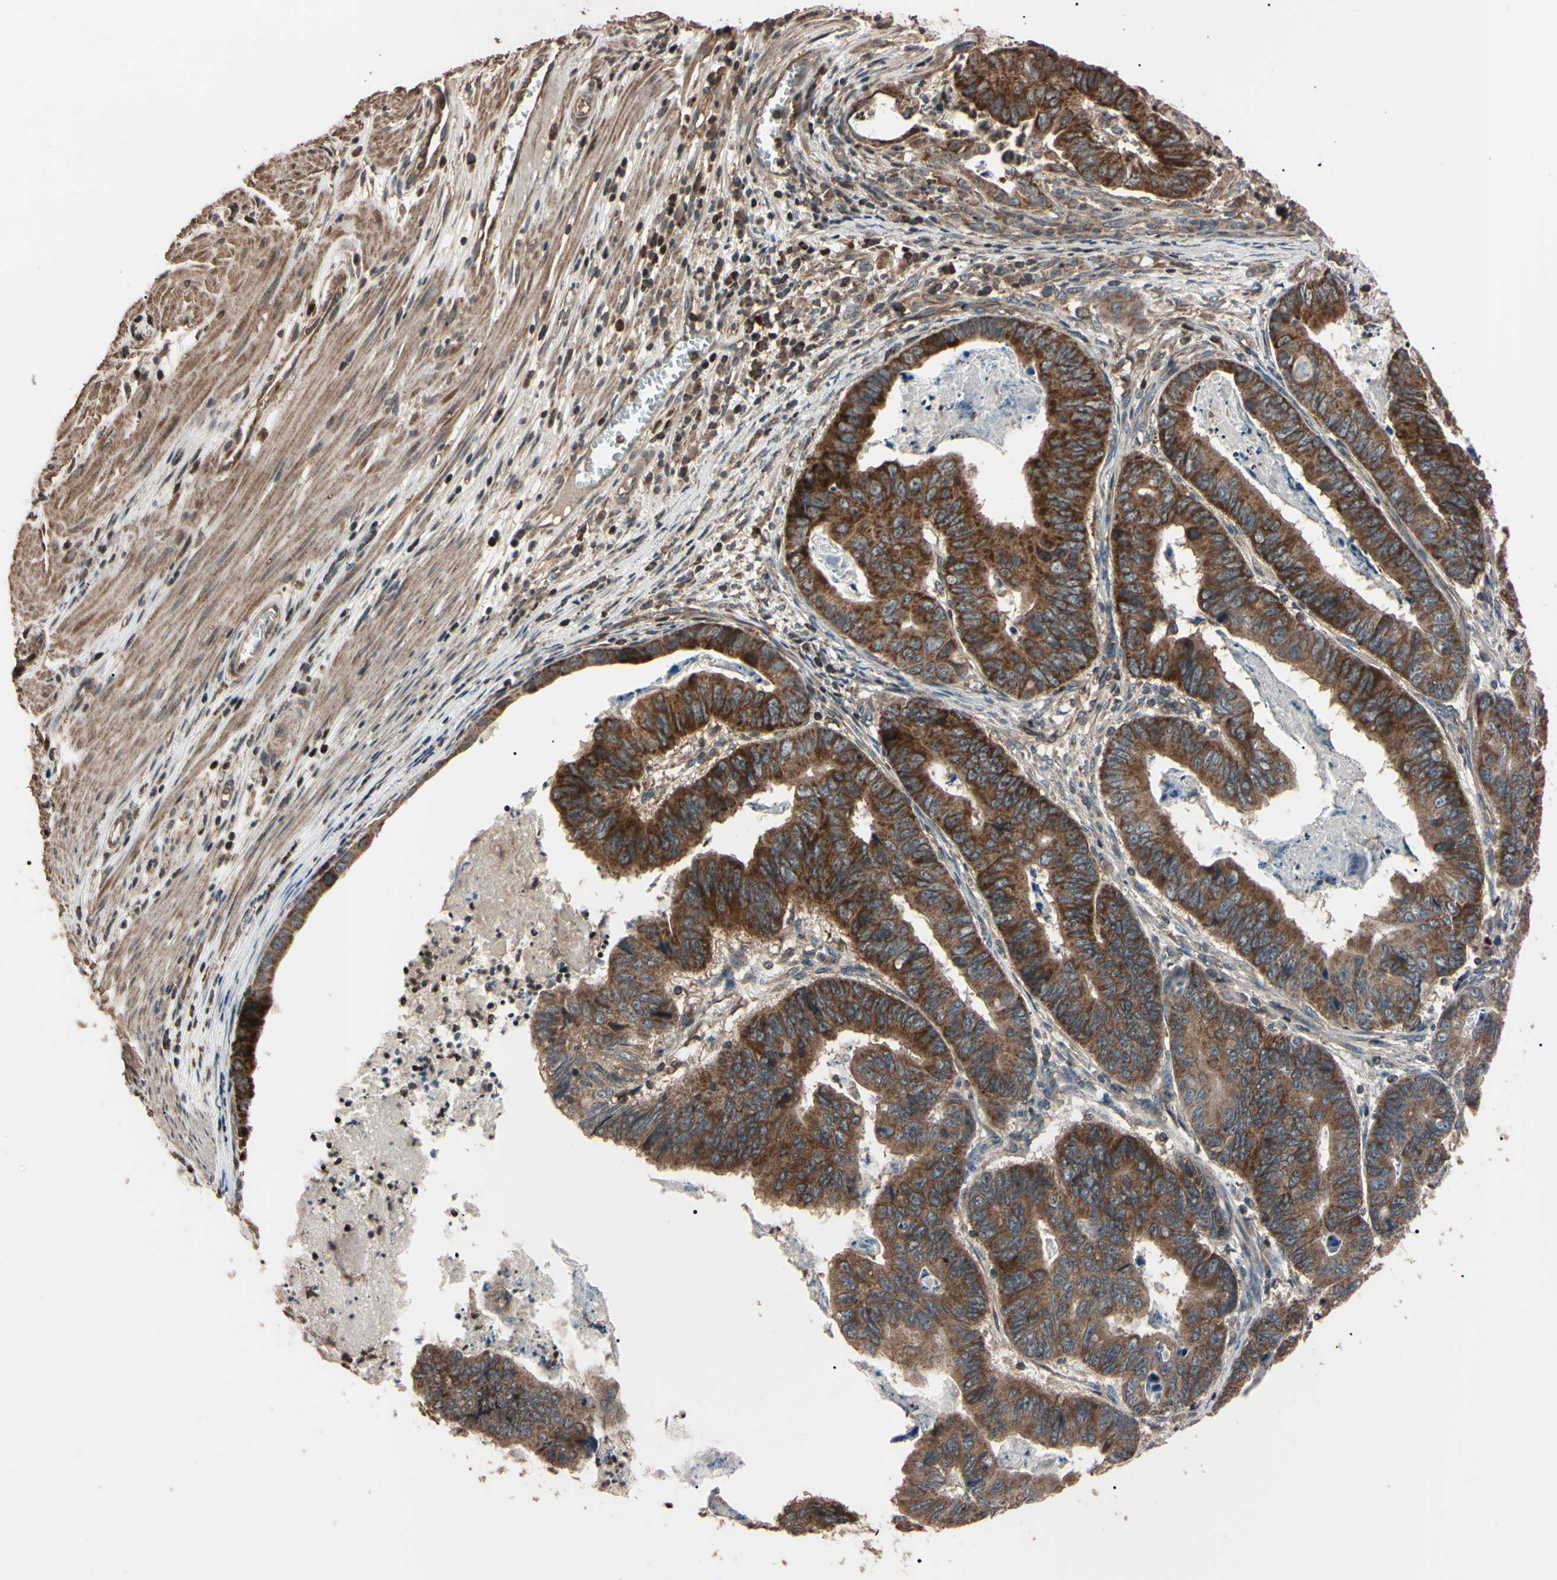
{"staining": {"intensity": "moderate", "quantity": "25%-75%", "location": "cytoplasmic/membranous"}, "tissue": "stomach cancer", "cell_type": "Tumor cells", "image_type": "cancer", "snomed": [{"axis": "morphology", "description": "Adenocarcinoma, NOS"}, {"axis": "topography", "description": "Stomach, lower"}], "caption": "Human stomach cancer (adenocarcinoma) stained for a protein (brown) exhibits moderate cytoplasmic/membranous positive staining in approximately 25%-75% of tumor cells.", "gene": "TNFRSF1A", "patient": {"sex": "male", "age": 77}}